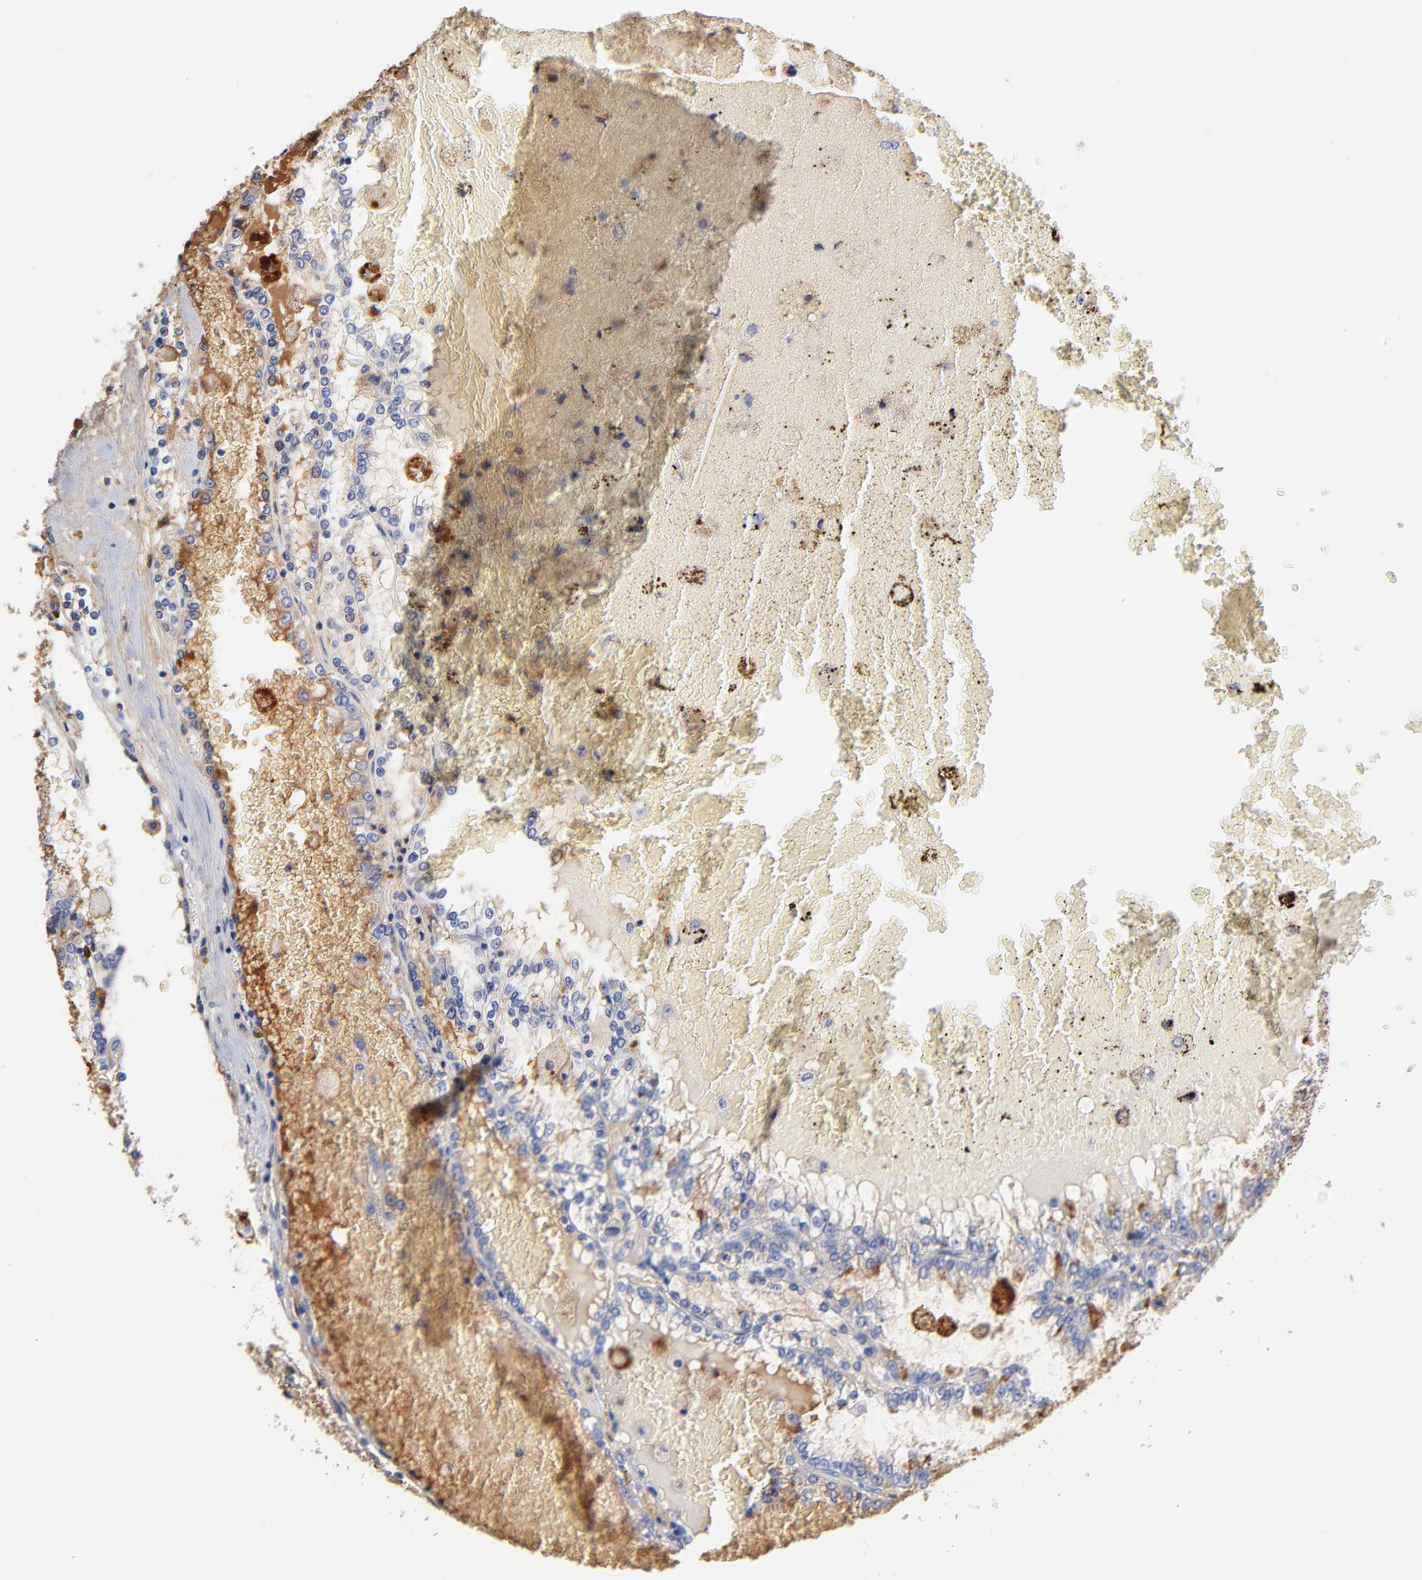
{"staining": {"intensity": "moderate", "quantity": "25%-75%", "location": "cytoplasmic/membranous"}, "tissue": "renal cancer", "cell_type": "Tumor cells", "image_type": "cancer", "snomed": [{"axis": "morphology", "description": "Adenocarcinoma, NOS"}, {"axis": "topography", "description": "Kidney"}], "caption": "A micrograph of renal cancer stained for a protein reveals moderate cytoplasmic/membranous brown staining in tumor cells.", "gene": "IGLV3-10", "patient": {"sex": "female", "age": 56}}